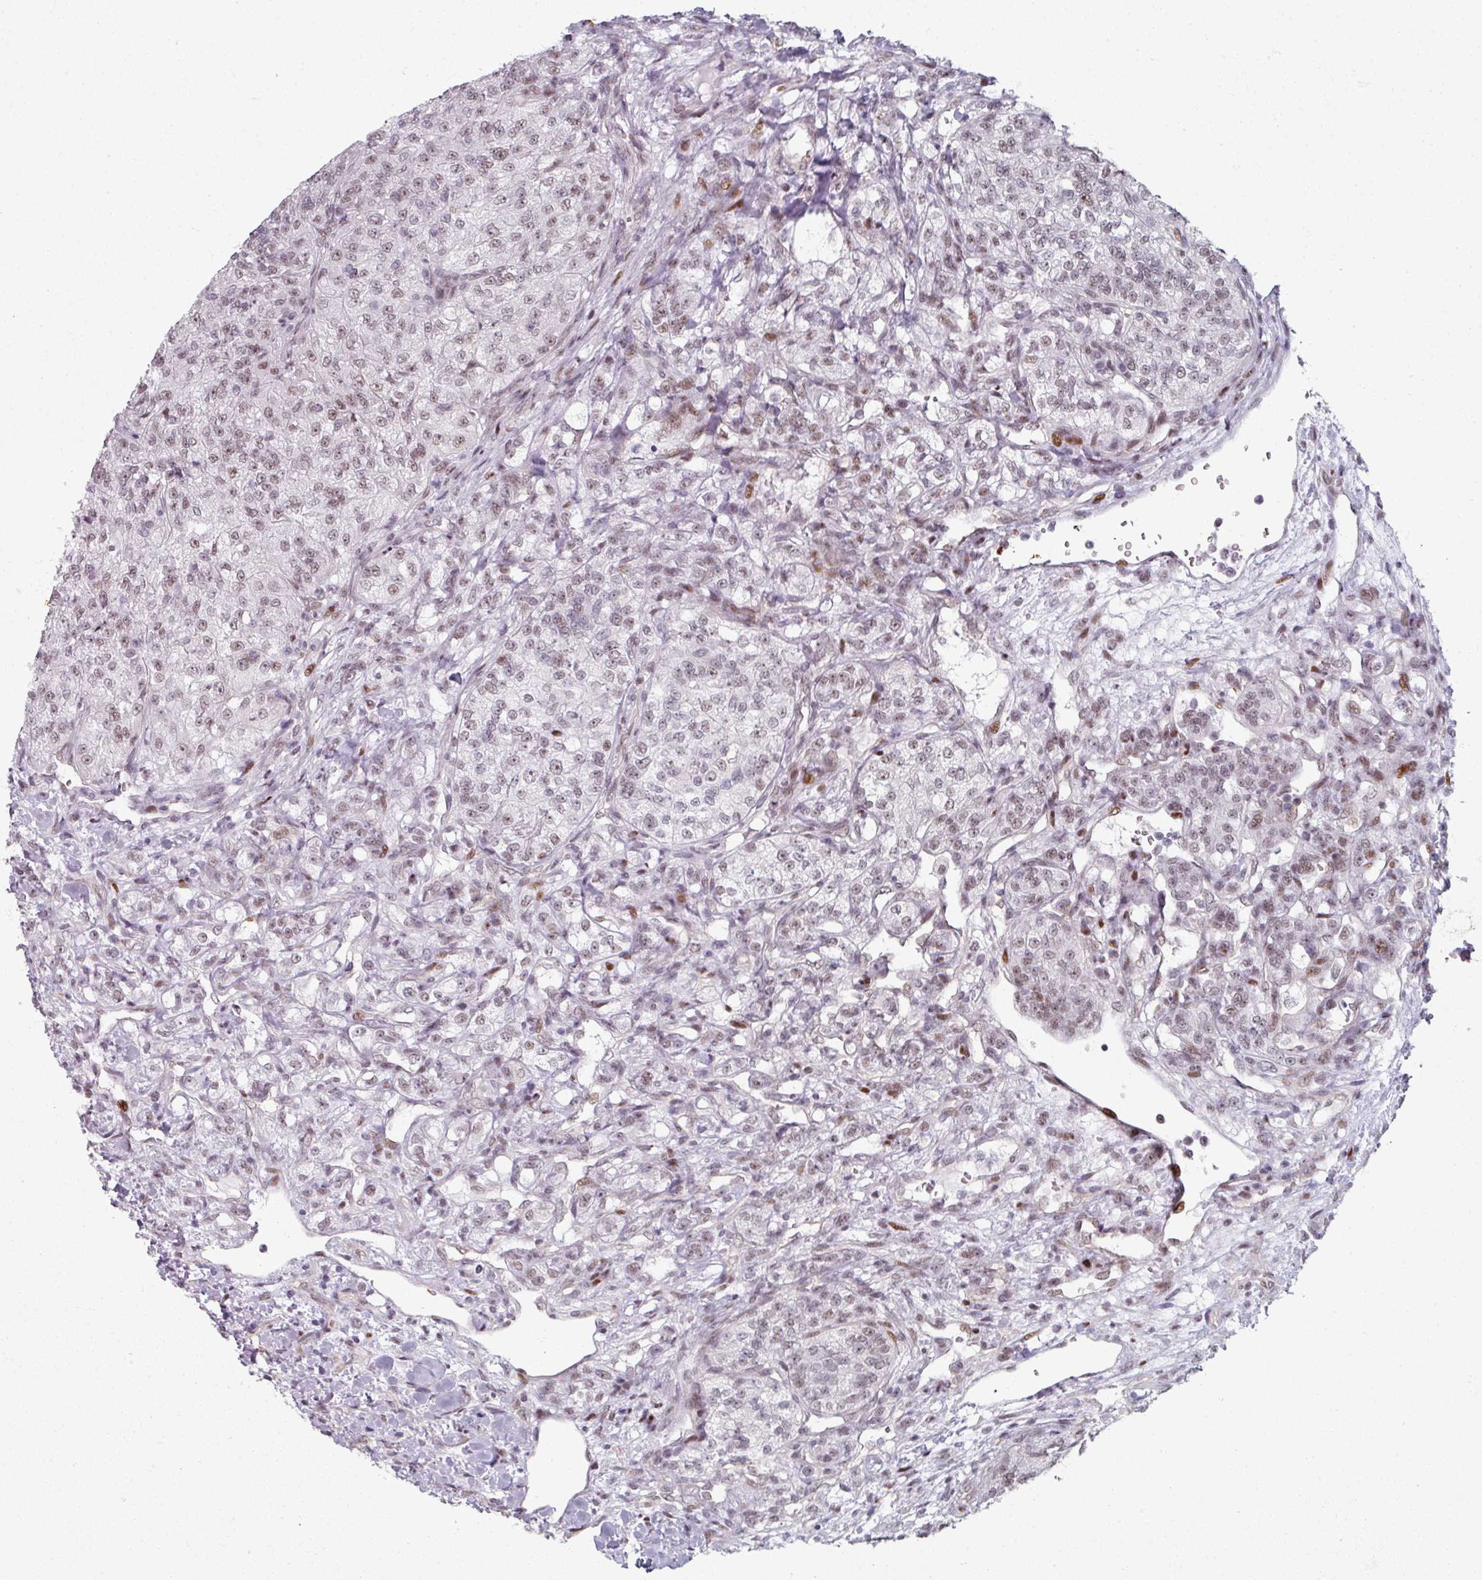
{"staining": {"intensity": "weak", "quantity": ">75%", "location": "nuclear"}, "tissue": "renal cancer", "cell_type": "Tumor cells", "image_type": "cancer", "snomed": [{"axis": "morphology", "description": "Adenocarcinoma, NOS"}, {"axis": "topography", "description": "Kidney"}], "caption": "Immunohistochemistry (DAB (3,3'-diaminobenzidine)) staining of human renal cancer shows weak nuclear protein staining in approximately >75% of tumor cells.", "gene": "SF3B5", "patient": {"sex": "female", "age": 63}}